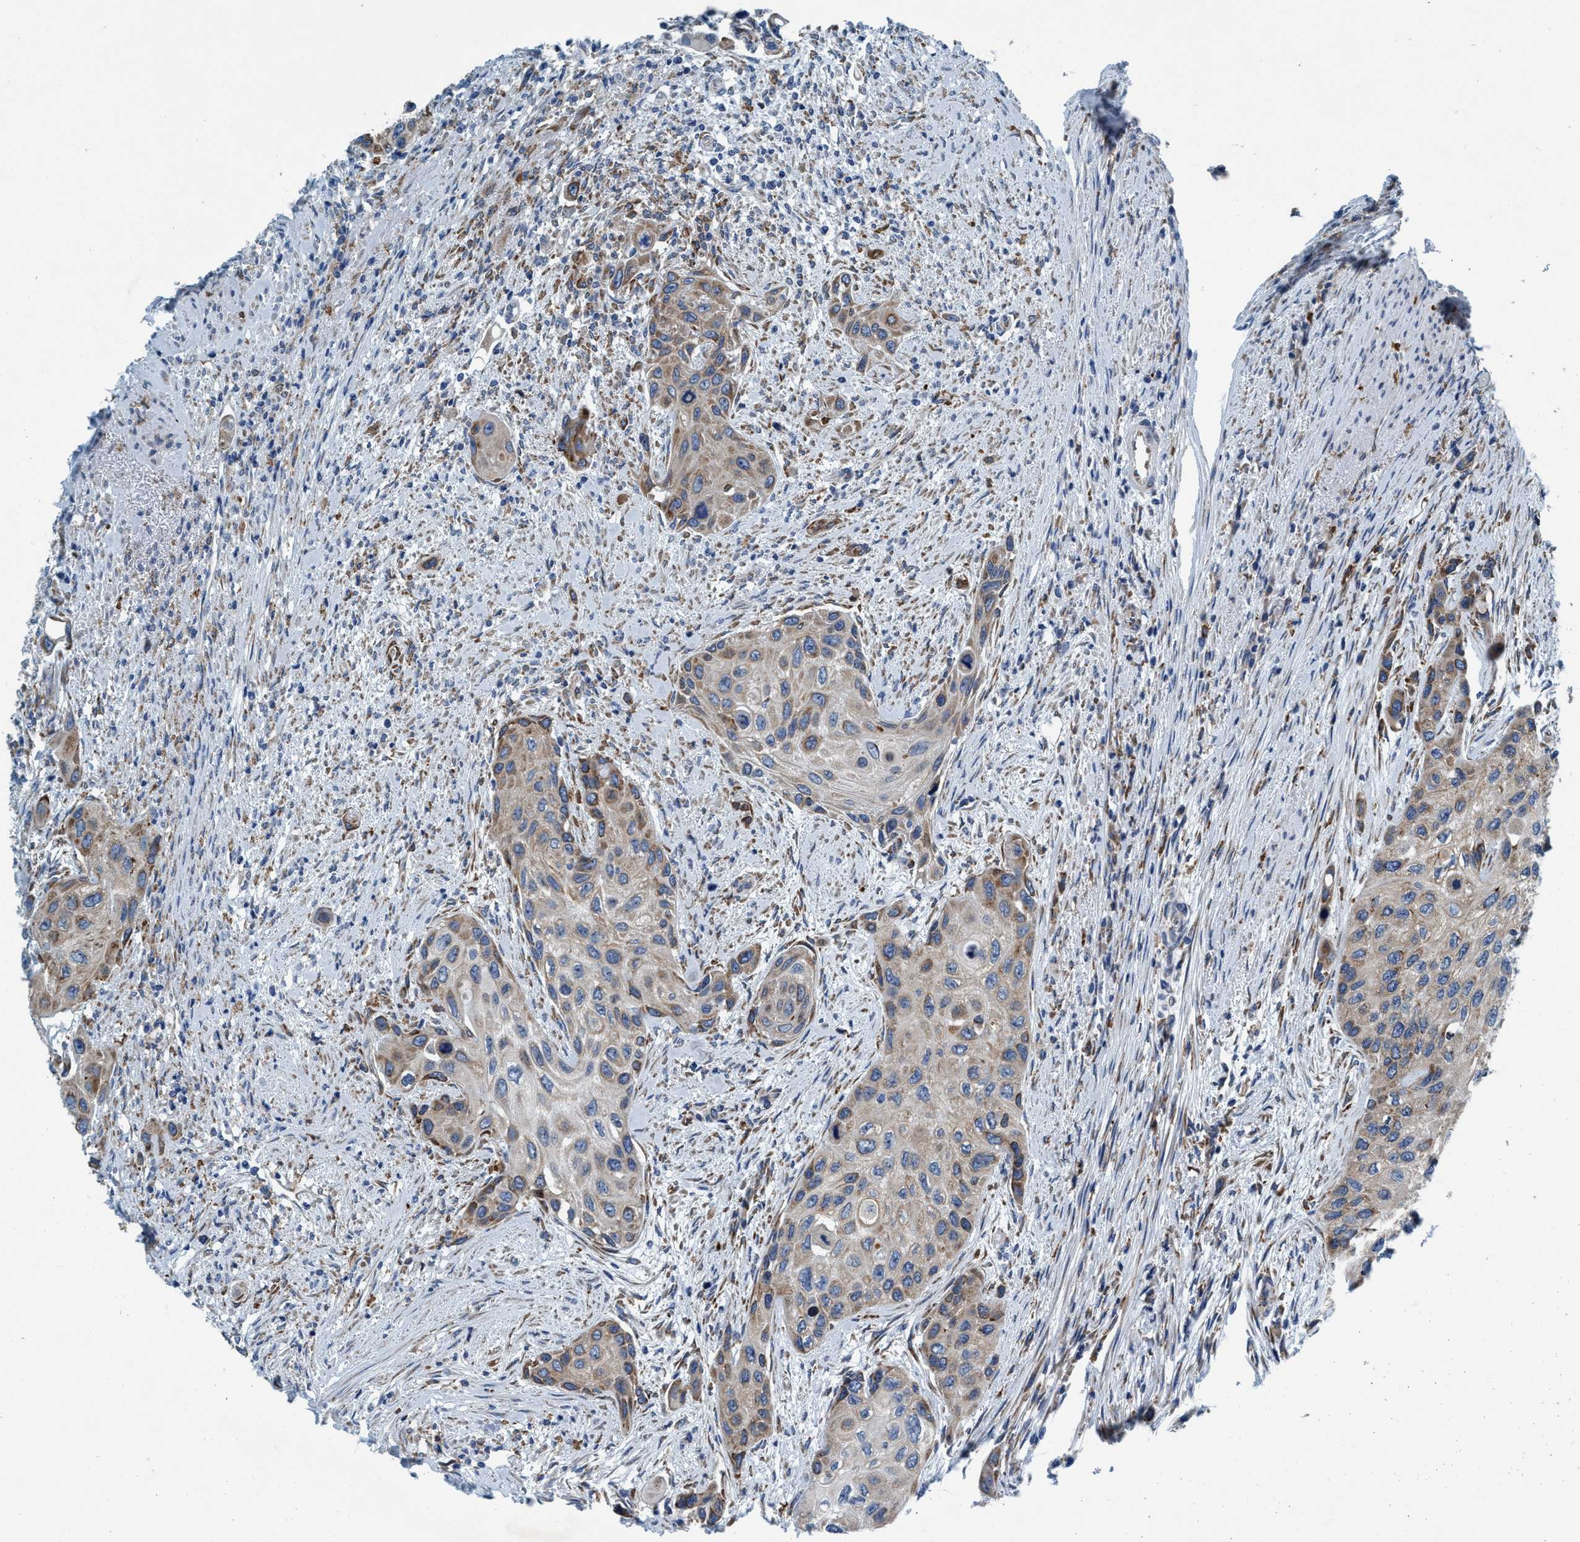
{"staining": {"intensity": "moderate", "quantity": "25%-75%", "location": "cytoplasmic/membranous"}, "tissue": "urothelial cancer", "cell_type": "Tumor cells", "image_type": "cancer", "snomed": [{"axis": "morphology", "description": "Urothelial carcinoma, High grade"}, {"axis": "topography", "description": "Urinary bladder"}], "caption": "A medium amount of moderate cytoplasmic/membranous positivity is identified in approximately 25%-75% of tumor cells in urothelial carcinoma (high-grade) tissue. Nuclei are stained in blue.", "gene": "ARMC9", "patient": {"sex": "female", "age": 56}}